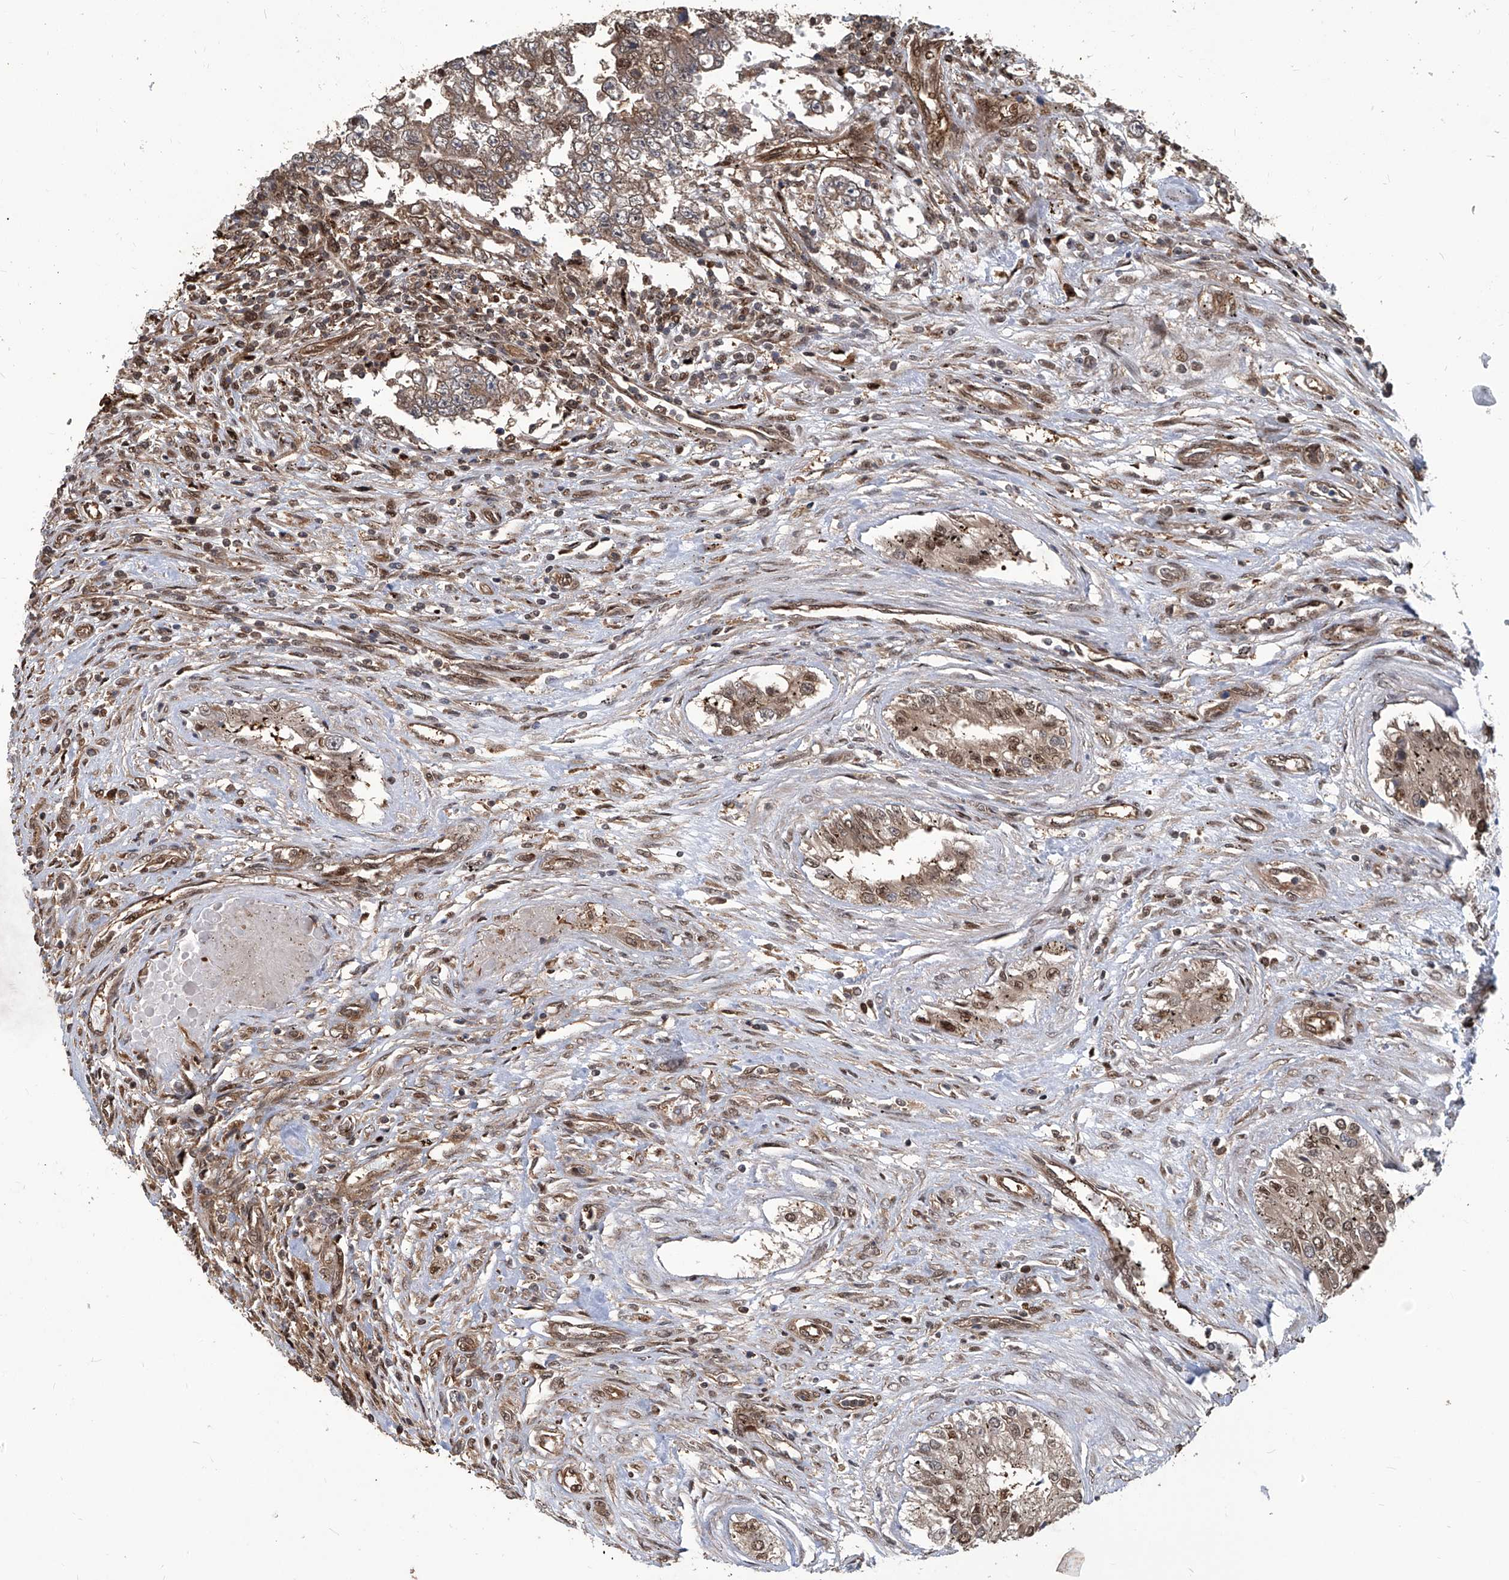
{"staining": {"intensity": "moderate", "quantity": ">75%", "location": "nuclear"}, "tissue": "testis cancer", "cell_type": "Tumor cells", "image_type": "cancer", "snomed": [{"axis": "morphology", "description": "Carcinoma, Embryonal, NOS"}, {"axis": "topography", "description": "Testis"}], "caption": "Testis cancer tissue shows moderate nuclear staining in approximately >75% of tumor cells, visualized by immunohistochemistry. (Stains: DAB (3,3'-diaminobenzidine) in brown, nuclei in blue, Microscopy: brightfield microscopy at high magnification).", "gene": "PSMB1", "patient": {"sex": "male", "age": 25}}